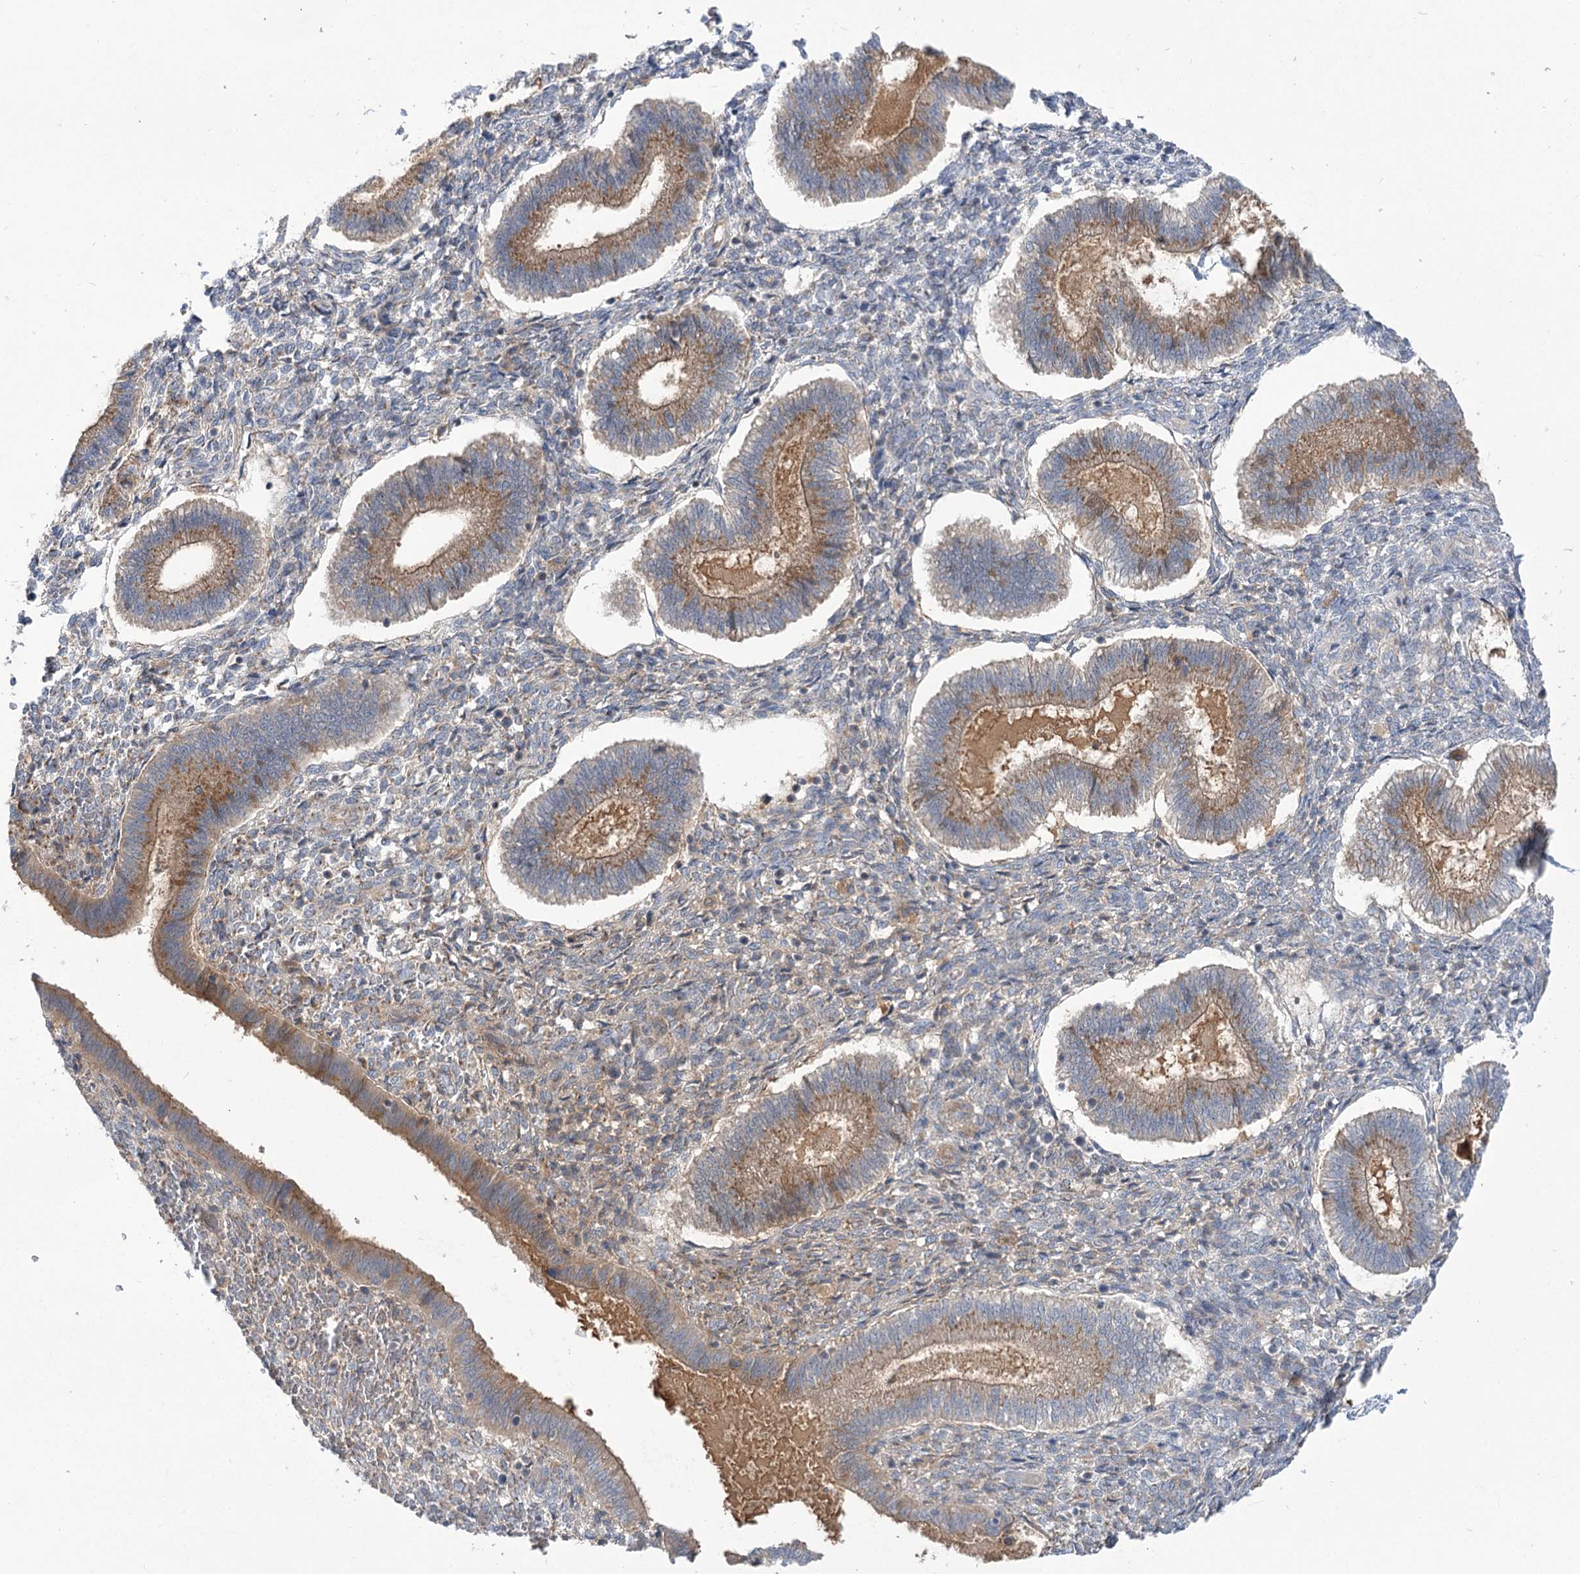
{"staining": {"intensity": "negative", "quantity": "none", "location": "none"}, "tissue": "endometrium", "cell_type": "Cells in endometrial stroma", "image_type": "normal", "snomed": [{"axis": "morphology", "description": "Normal tissue, NOS"}, {"axis": "topography", "description": "Endometrium"}], "caption": "This is an immunohistochemistry (IHC) photomicrograph of normal endometrium. There is no expression in cells in endometrial stroma.", "gene": "GBF1", "patient": {"sex": "female", "age": 25}}